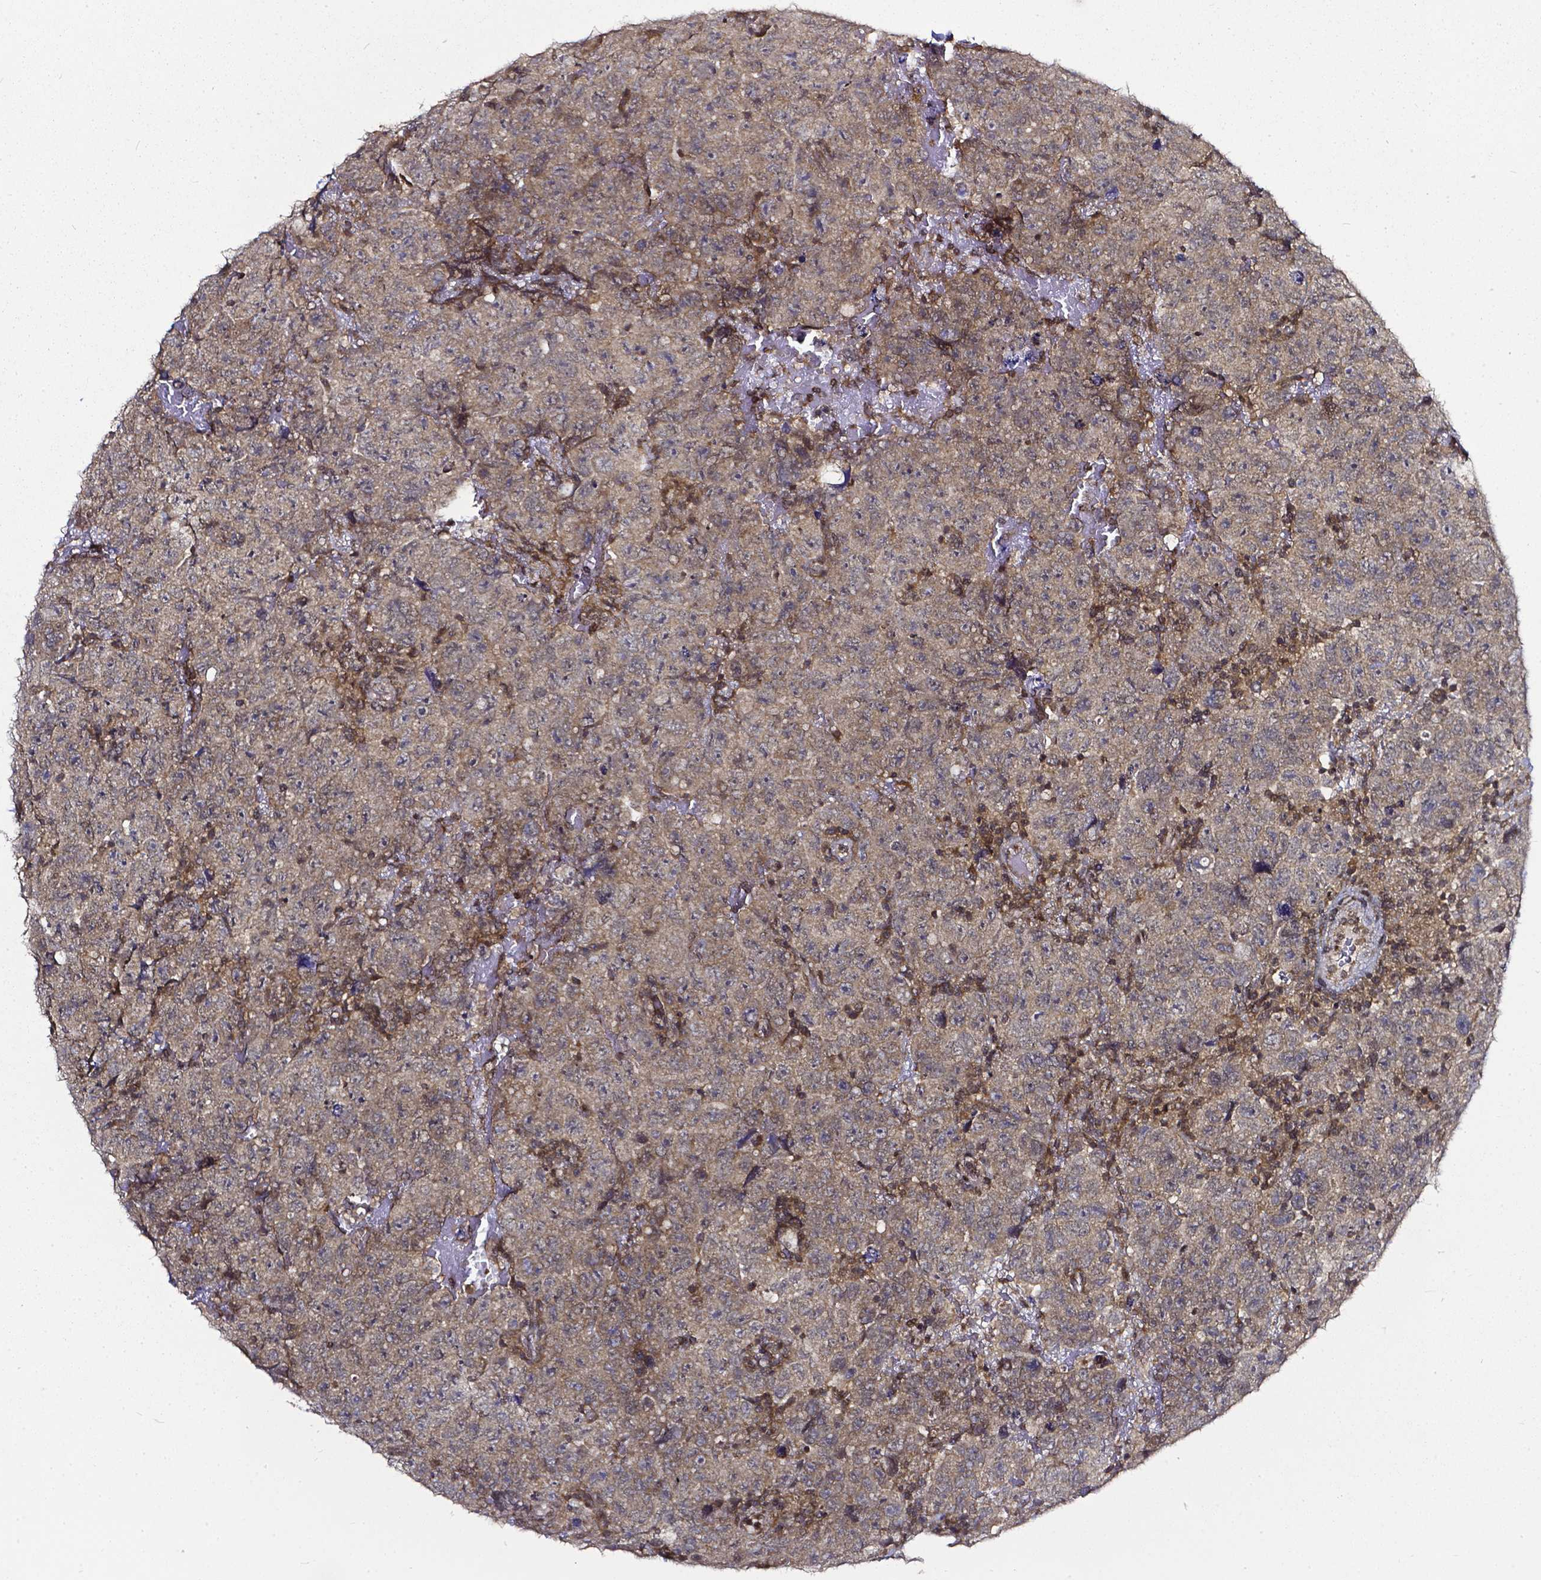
{"staining": {"intensity": "weak", "quantity": ">75%", "location": "cytoplasmic/membranous"}, "tissue": "testis cancer", "cell_type": "Tumor cells", "image_type": "cancer", "snomed": [{"axis": "morphology", "description": "Carcinoma, Embryonal, NOS"}, {"axis": "topography", "description": "Testis"}], "caption": "Immunohistochemical staining of testis embryonal carcinoma exhibits low levels of weak cytoplasmic/membranous staining in approximately >75% of tumor cells.", "gene": "OTUB1", "patient": {"sex": "male", "age": 24}}